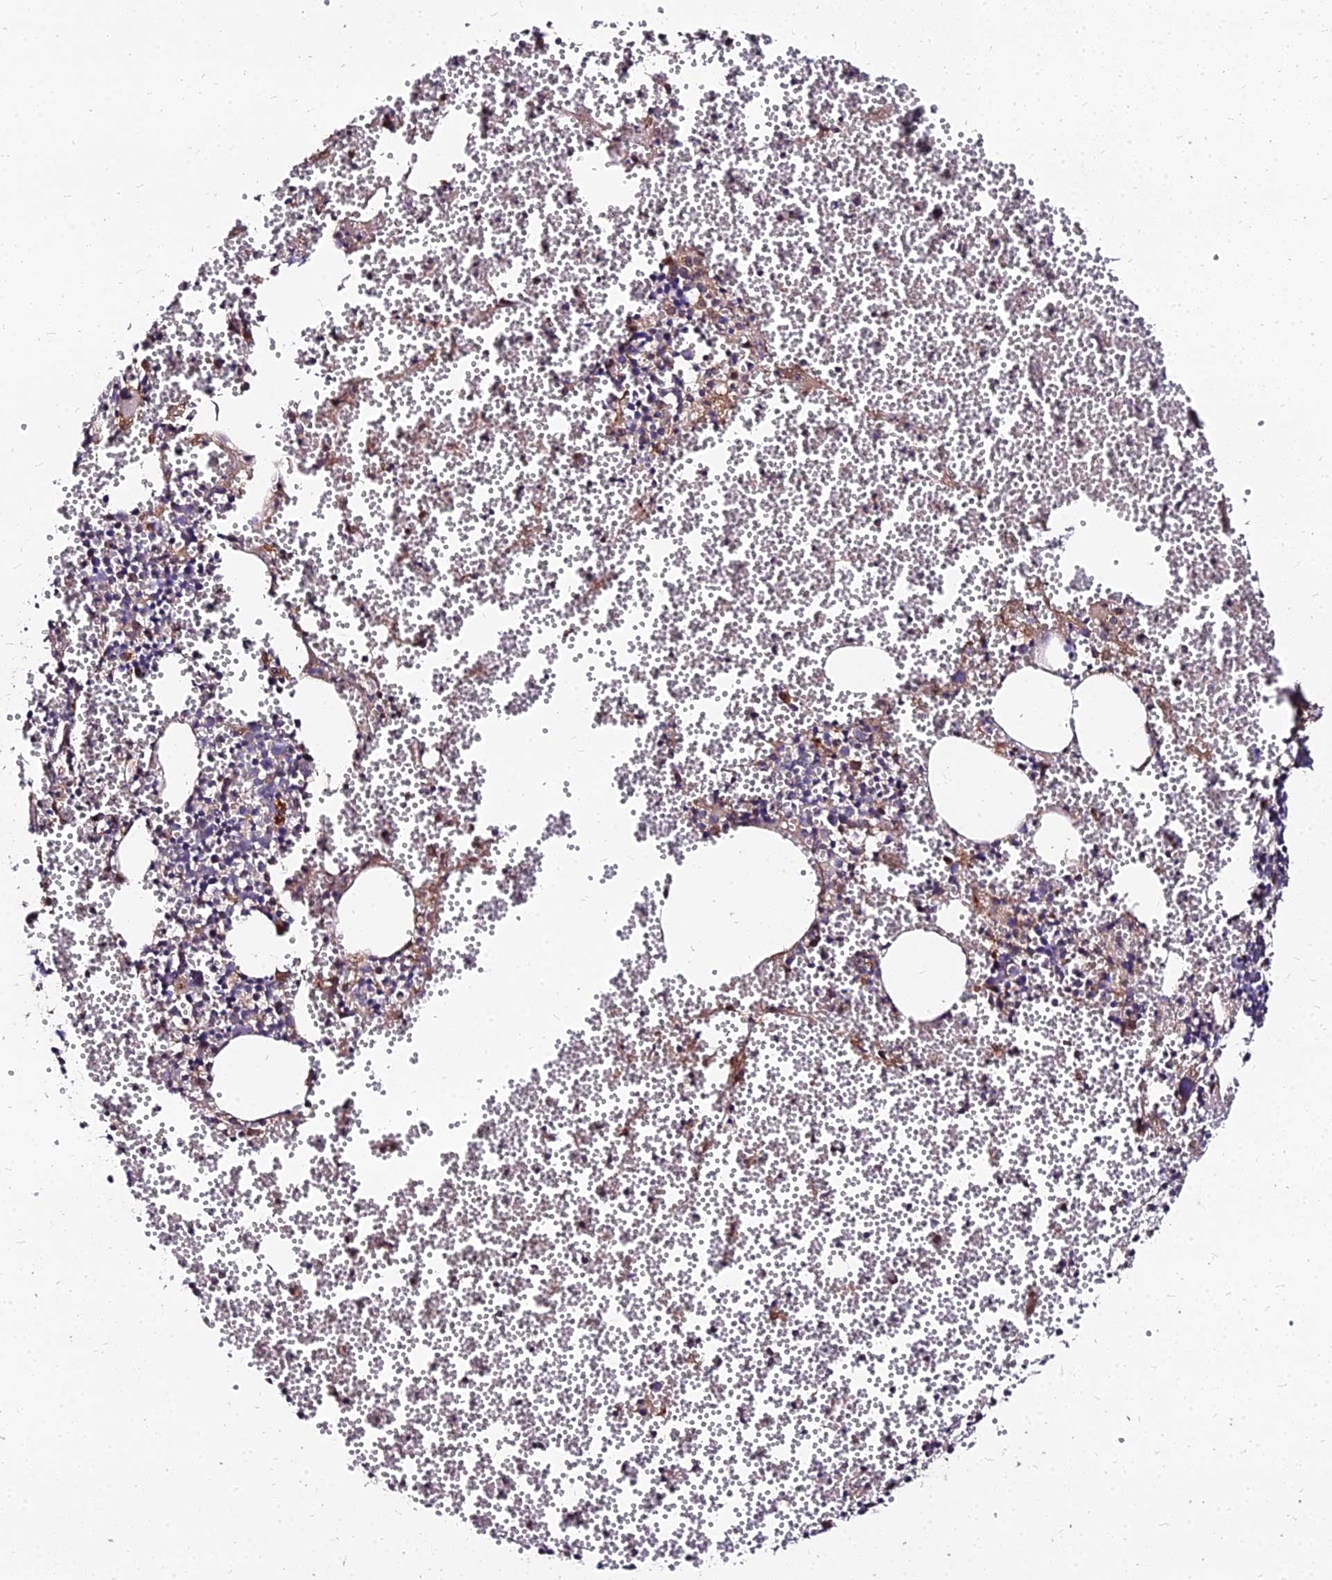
{"staining": {"intensity": "moderate", "quantity": "25%-75%", "location": "cytoplasmic/membranous"}, "tissue": "bone marrow", "cell_type": "Hematopoietic cells", "image_type": "normal", "snomed": [{"axis": "morphology", "description": "Normal tissue, NOS"}, {"axis": "topography", "description": "Bone marrow"}], "caption": "Immunohistochemistry (IHC) (DAB) staining of normal bone marrow shows moderate cytoplasmic/membranous protein expression in approximately 25%-75% of hematopoietic cells.", "gene": "PDE4D", "patient": {"sex": "female", "age": 77}}